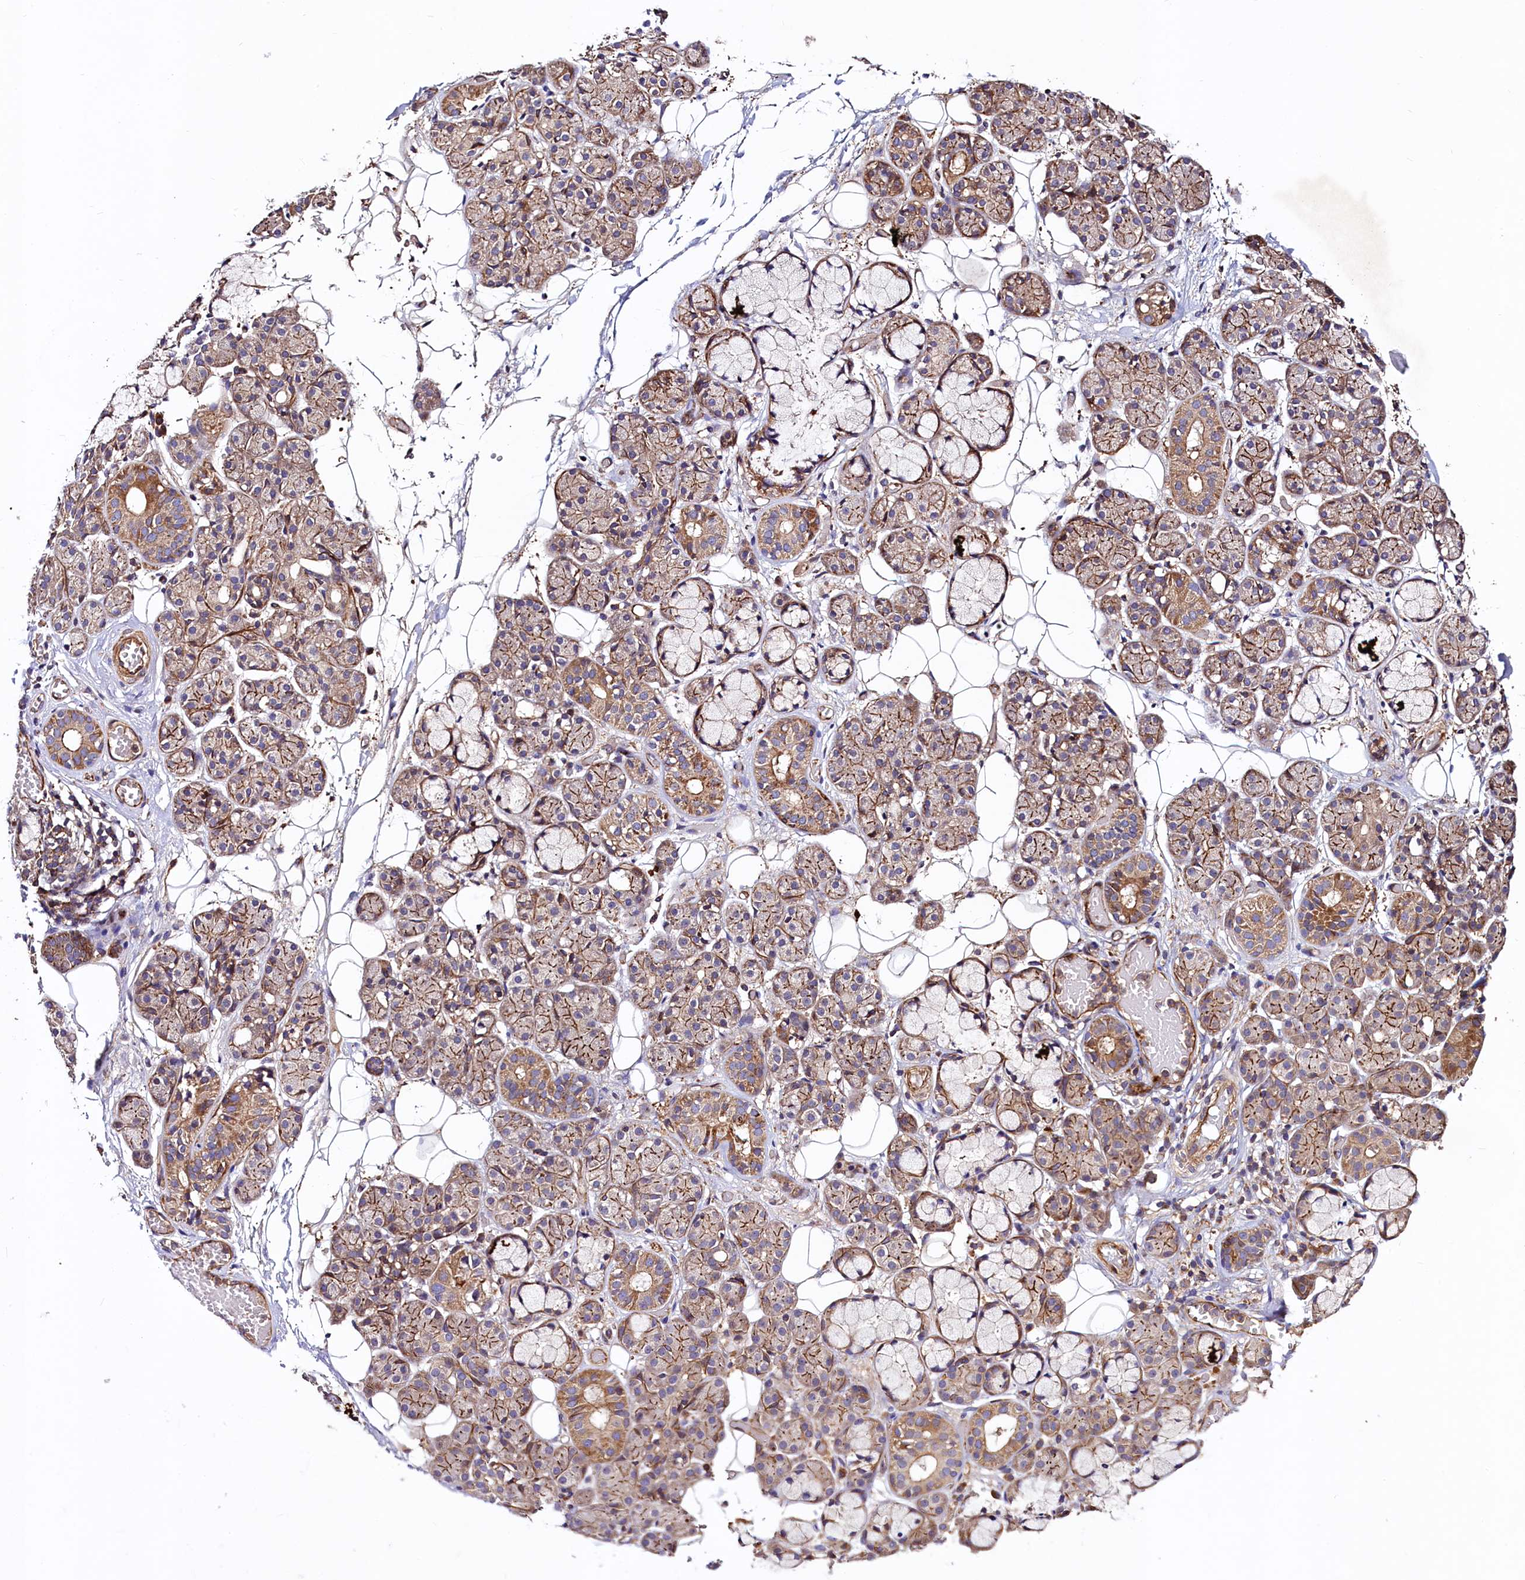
{"staining": {"intensity": "moderate", "quantity": "25%-75%", "location": "cytoplasmic/membranous"}, "tissue": "salivary gland", "cell_type": "Glandular cells", "image_type": "normal", "snomed": [{"axis": "morphology", "description": "Normal tissue, NOS"}, {"axis": "topography", "description": "Salivary gland"}], "caption": "An immunohistochemistry (IHC) histopathology image of benign tissue is shown. Protein staining in brown highlights moderate cytoplasmic/membranous positivity in salivary gland within glandular cells.", "gene": "KLHDC4", "patient": {"sex": "male", "age": 63}}